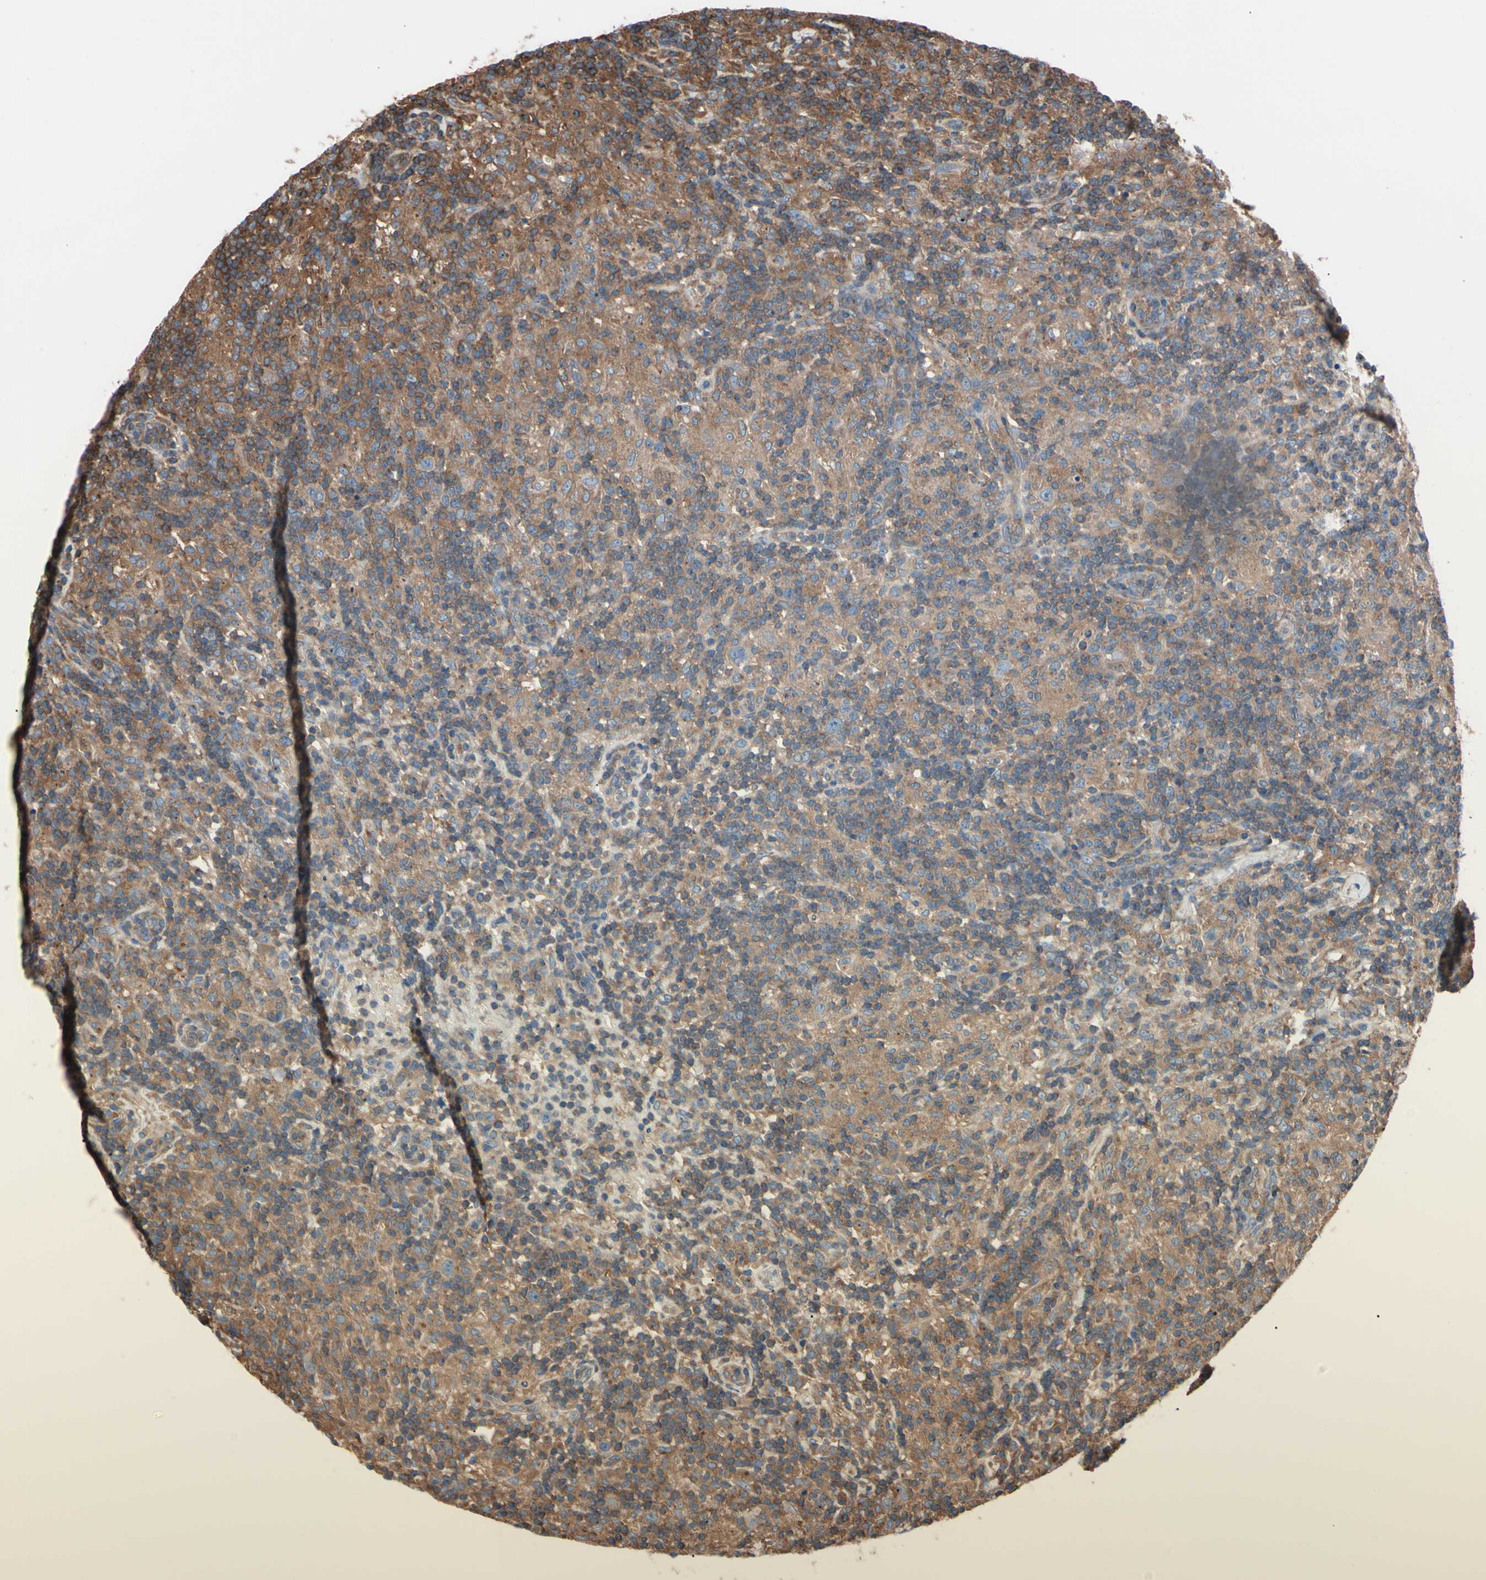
{"staining": {"intensity": "weak", "quantity": ">75%", "location": "cytoplasmic/membranous"}, "tissue": "lymphoma", "cell_type": "Tumor cells", "image_type": "cancer", "snomed": [{"axis": "morphology", "description": "Hodgkin's disease, NOS"}, {"axis": "topography", "description": "Lymph node"}], "caption": "Hodgkin's disease was stained to show a protein in brown. There is low levels of weak cytoplasmic/membranous expression in approximately >75% of tumor cells.", "gene": "PRKACA", "patient": {"sex": "male", "age": 70}}